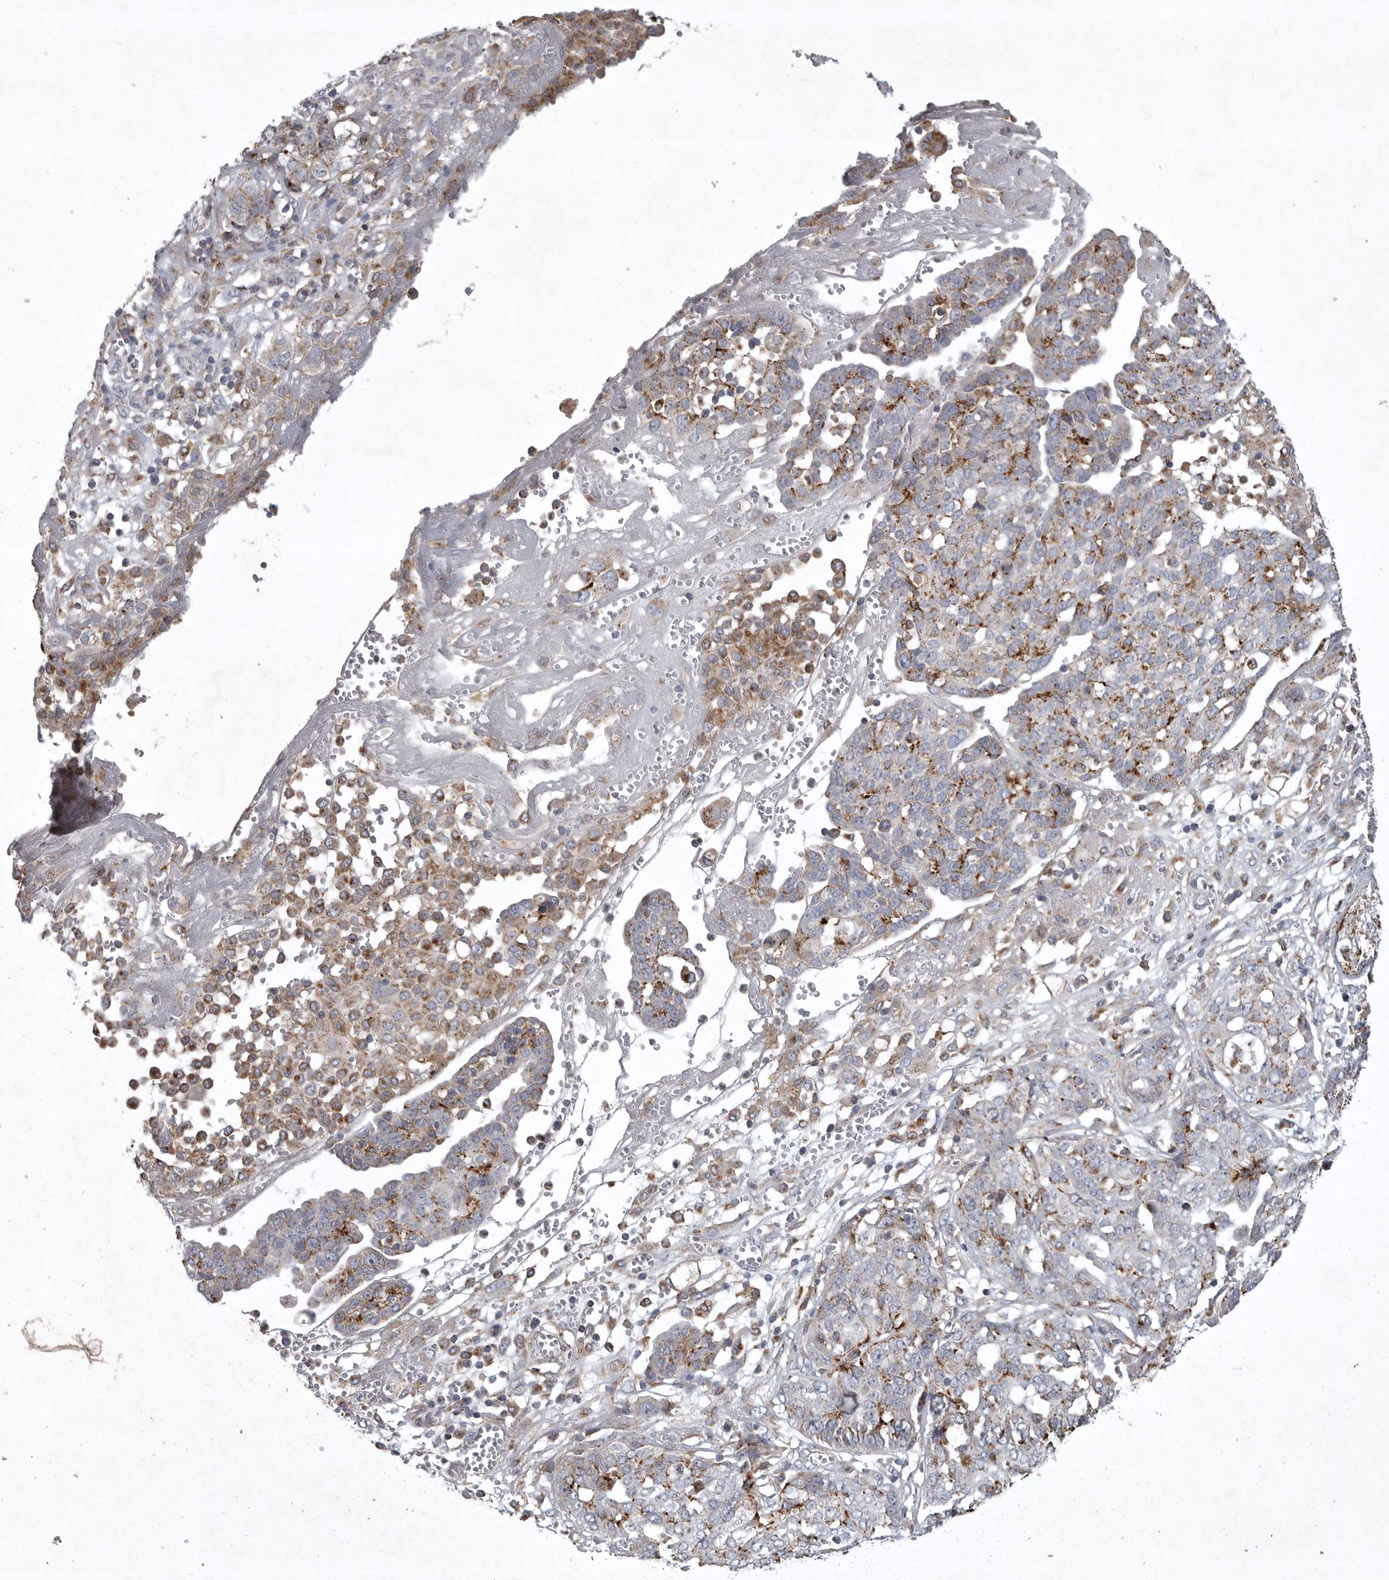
{"staining": {"intensity": "moderate", "quantity": "25%-75%", "location": "cytoplasmic/membranous"}, "tissue": "ovarian cancer", "cell_type": "Tumor cells", "image_type": "cancer", "snomed": [{"axis": "morphology", "description": "Cystadenocarcinoma, serous, NOS"}, {"axis": "topography", "description": "Soft tissue"}, {"axis": "topography", "description": "Ovary"}], "caption": "Immunohistochemistry (IHC) image of neoplastic tissue: human serous cystadenocarcinoma (ovarian) stained using immunohistochemistry exhibits medium levels of moderate protein expression localized specifically in the cytoplasmic/membranous of tumor cells, appearing as a cytoplasmic/membranous brown color.", "gene": "LAMTOR3", "patient": {"sex": "female", "age": 57}}